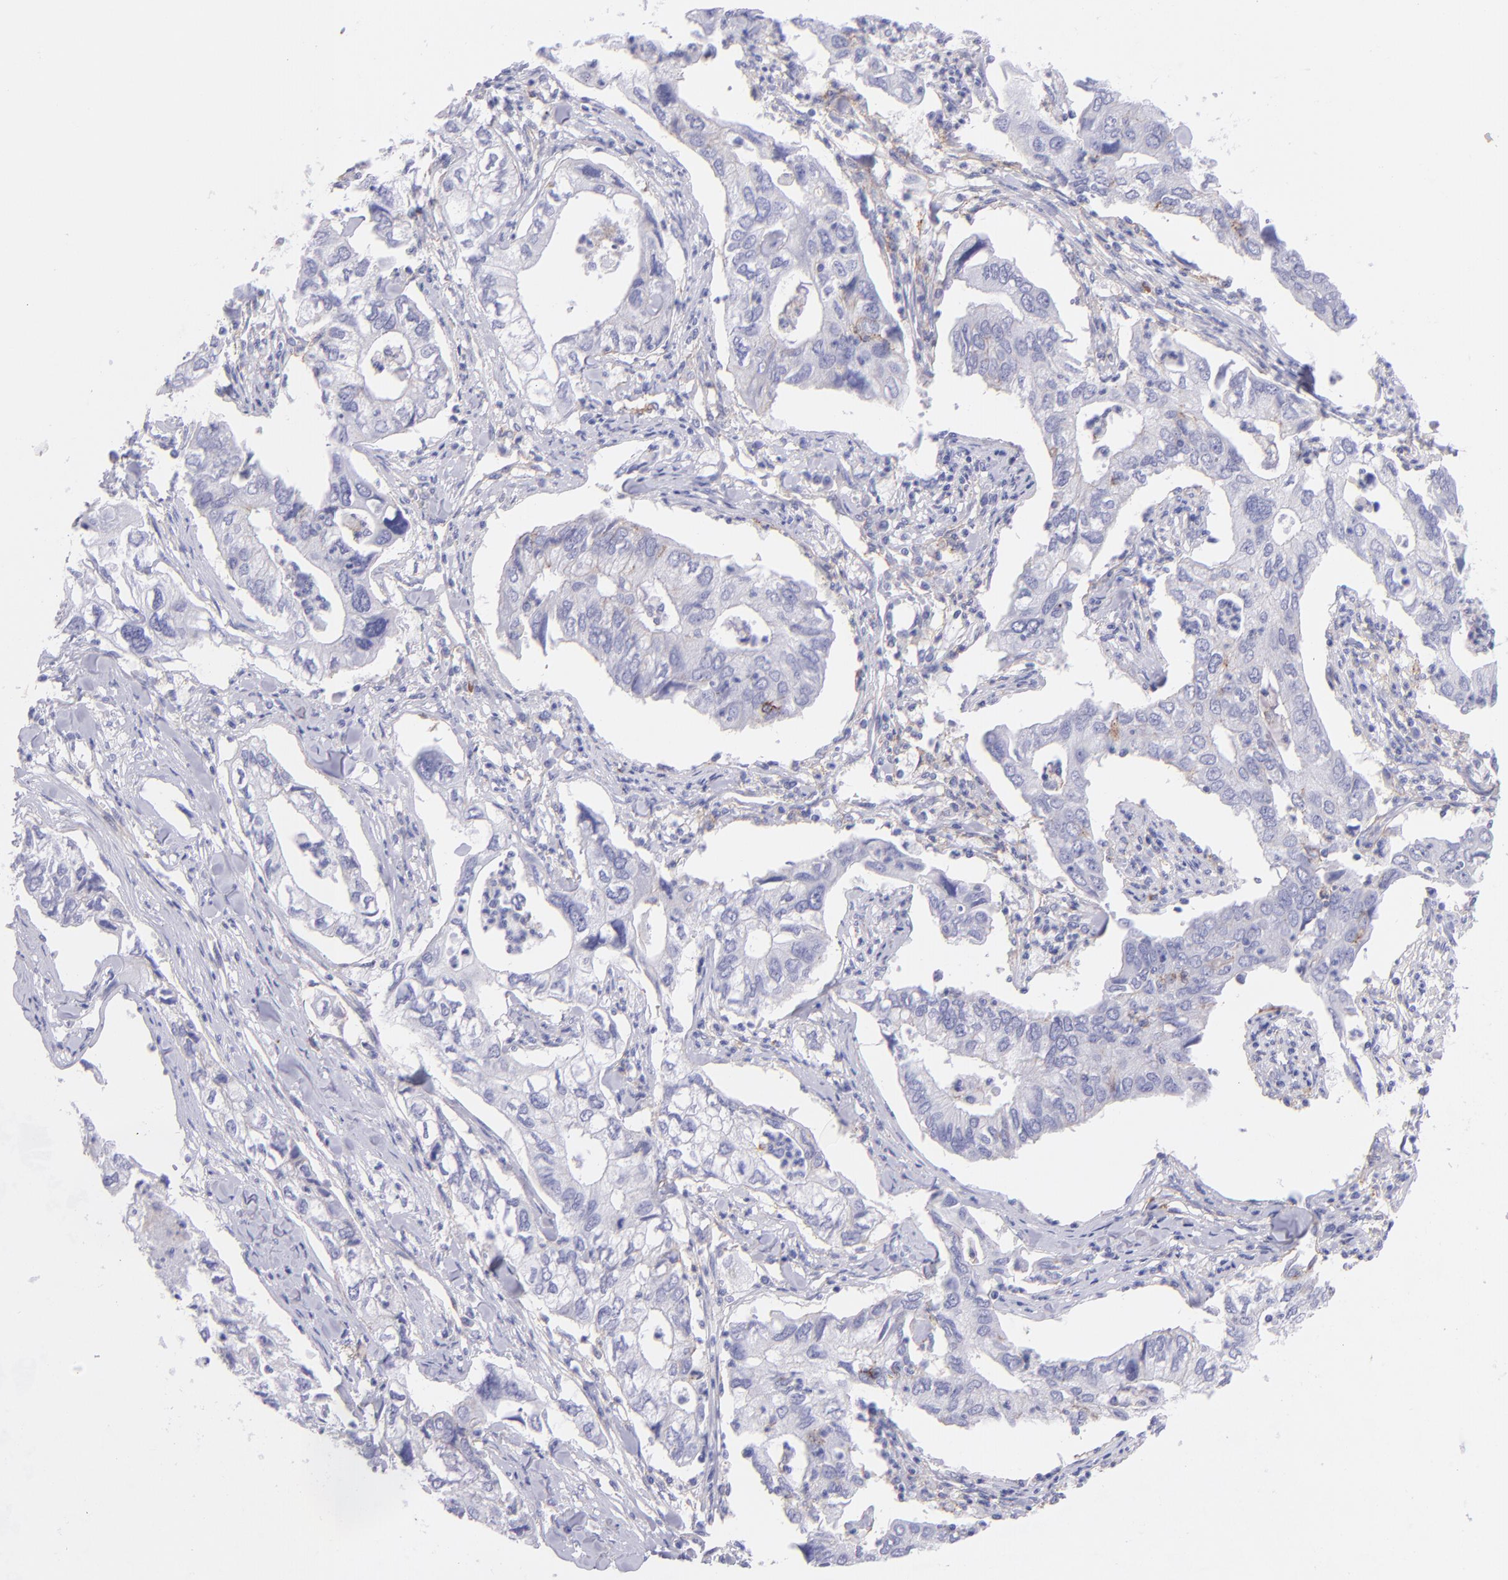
{"staining": {"intensity": "negative", "quantity": "none", "location": "none"}, "tissue": "lung cancer", "cell_type": "Tumor cells", "image_type": "cancer", "snomed": [{"axis": "morphology", "description": "Adenocarcinoma, NOS"}, {"axis": "topography", "description": "Lung"}], "caption": "Protein analysis of lung cancer reveals no significant positivity in tumor cells.", "gene": "CD81", "patient": {"sex": "male", "age": 48}}